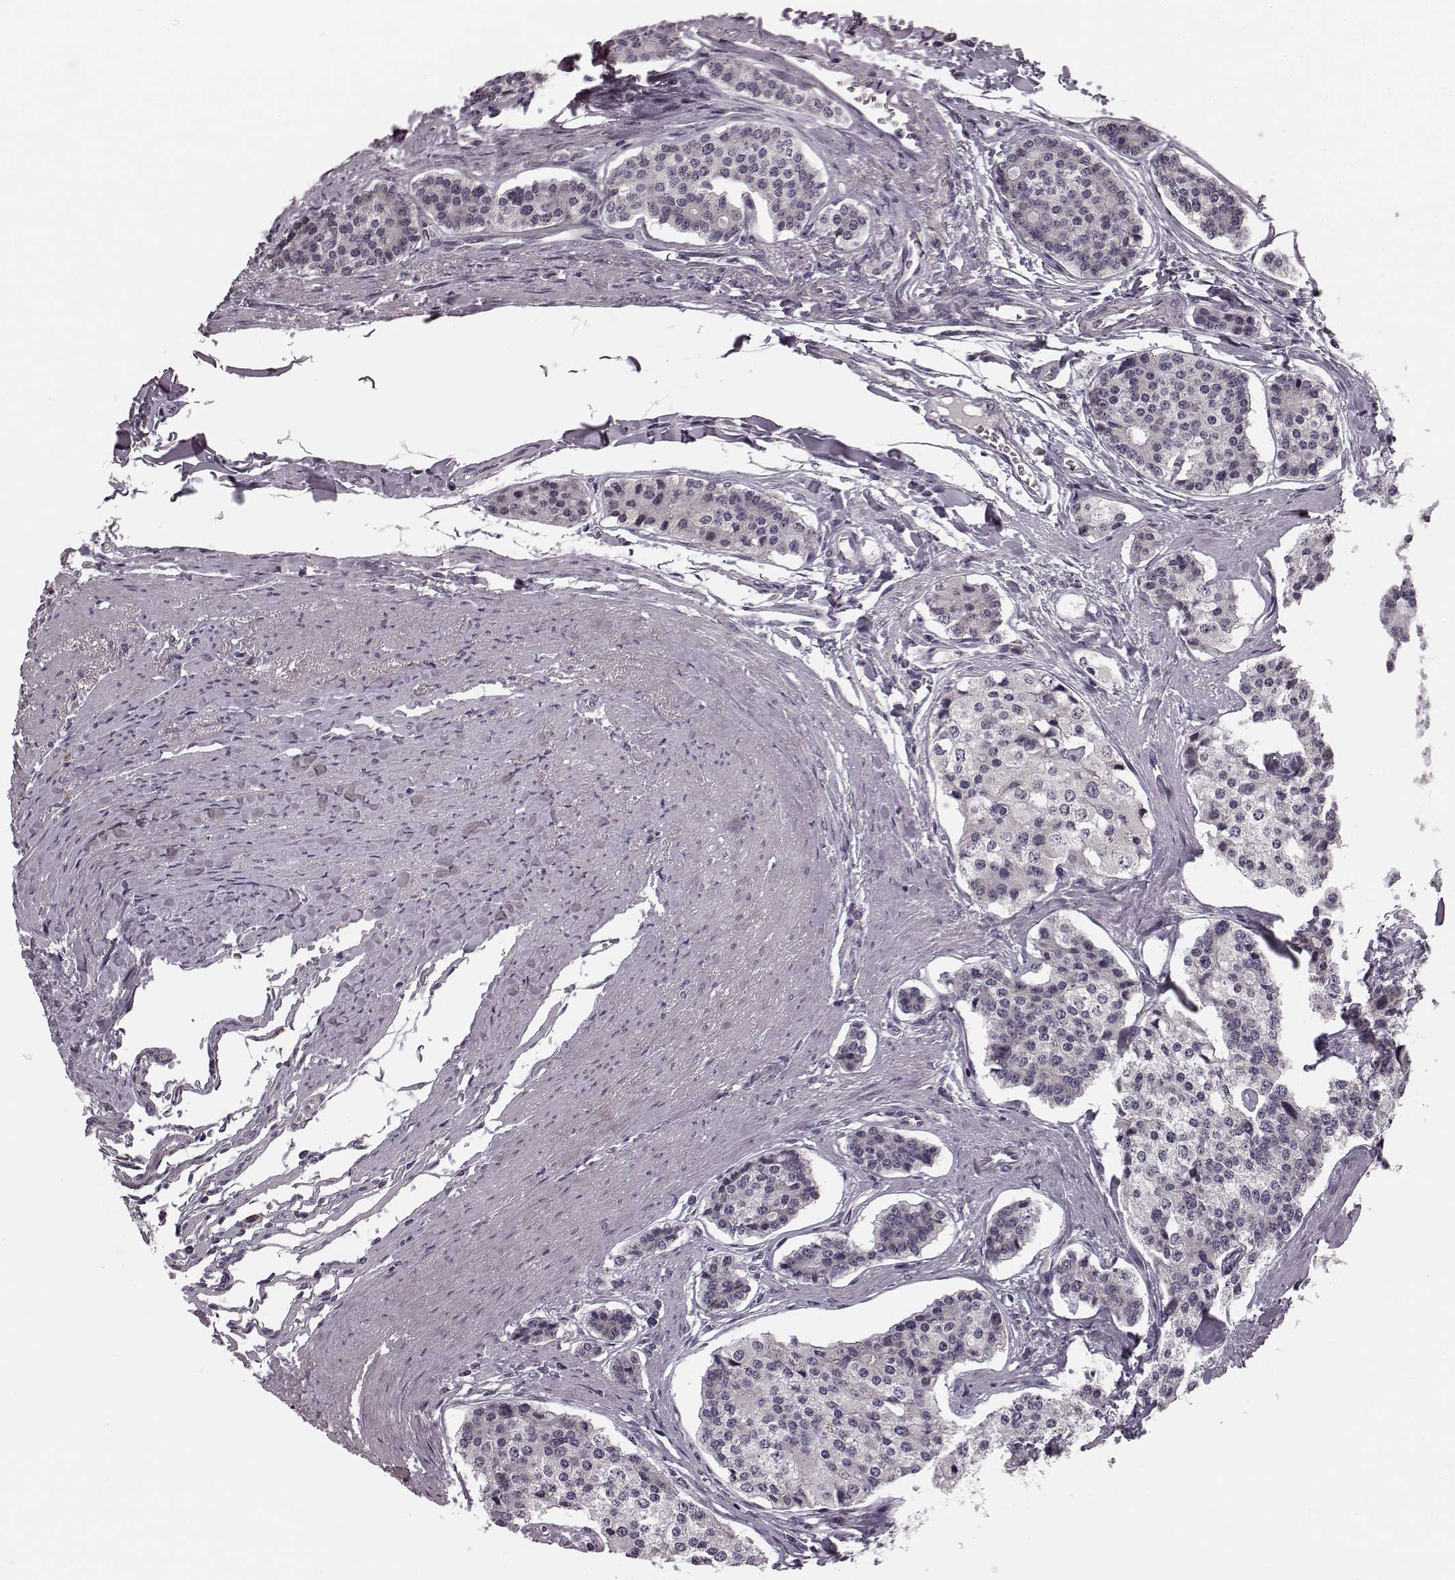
{"staining": {"intensity": "negative", "quantity": "none", "location": "none"}, "tissue": "carcinoid", "cell_type": "Tumor cells", "image_type": "cancer", "snomed": [{"axis": "morphology", "description": "Carcinoid, malignant, NOS"}, {"axis": "topography", "description": "Small intestine"}], "caption": "DAB (3,3'-diaminobenzidine) immunohistochemical staining of human malignant carcinoid exhibits no significant staining in tumor cells.", "gene": "FAM234B", "patient": {"sex": "female", "age": 65}}